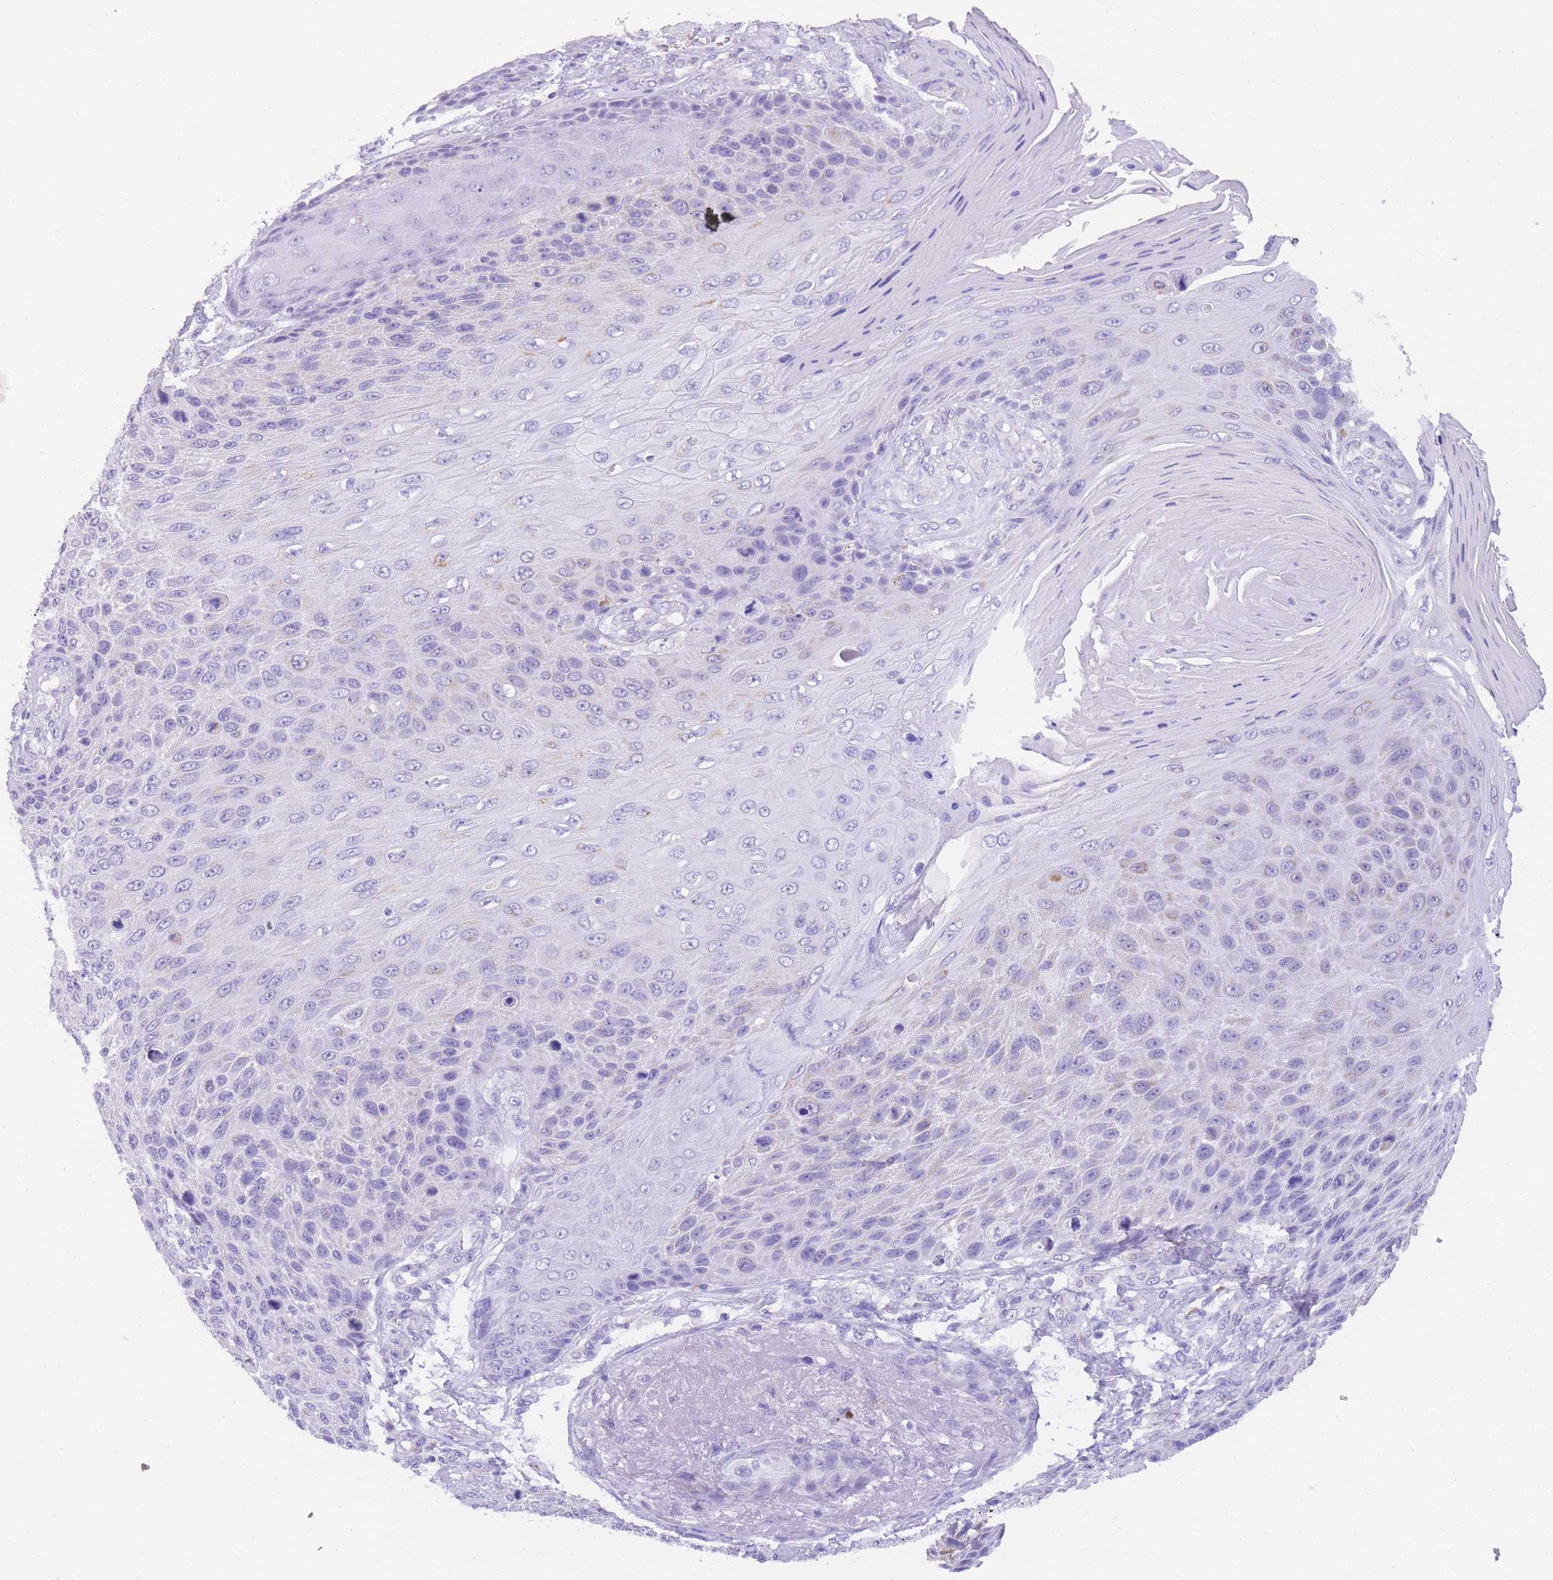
{"staining": {"intensity": "weak", "quantity": "<25%", "location": "cytoplasmic/membranous"}, "tissue": "skin cancer", "cell_type": "Tumor cells", "image_type": "cancer", "snomed": [{"axis": "morphology", "description": "Squamous cell carcinoma, NOS"}, {"axis": "topography", "description": "Skin"}], "caption": "High magnification brightfield microscopy of skin cancer (squamous cell carcinoma) stained with DAB (3,3'-diaminobenzidine) (brown) and counterstained with hematoxylin (blue): tumor cells show no significant expression.", "gene": "NKD2", "patient": {"sex": "female", "age": 88}}